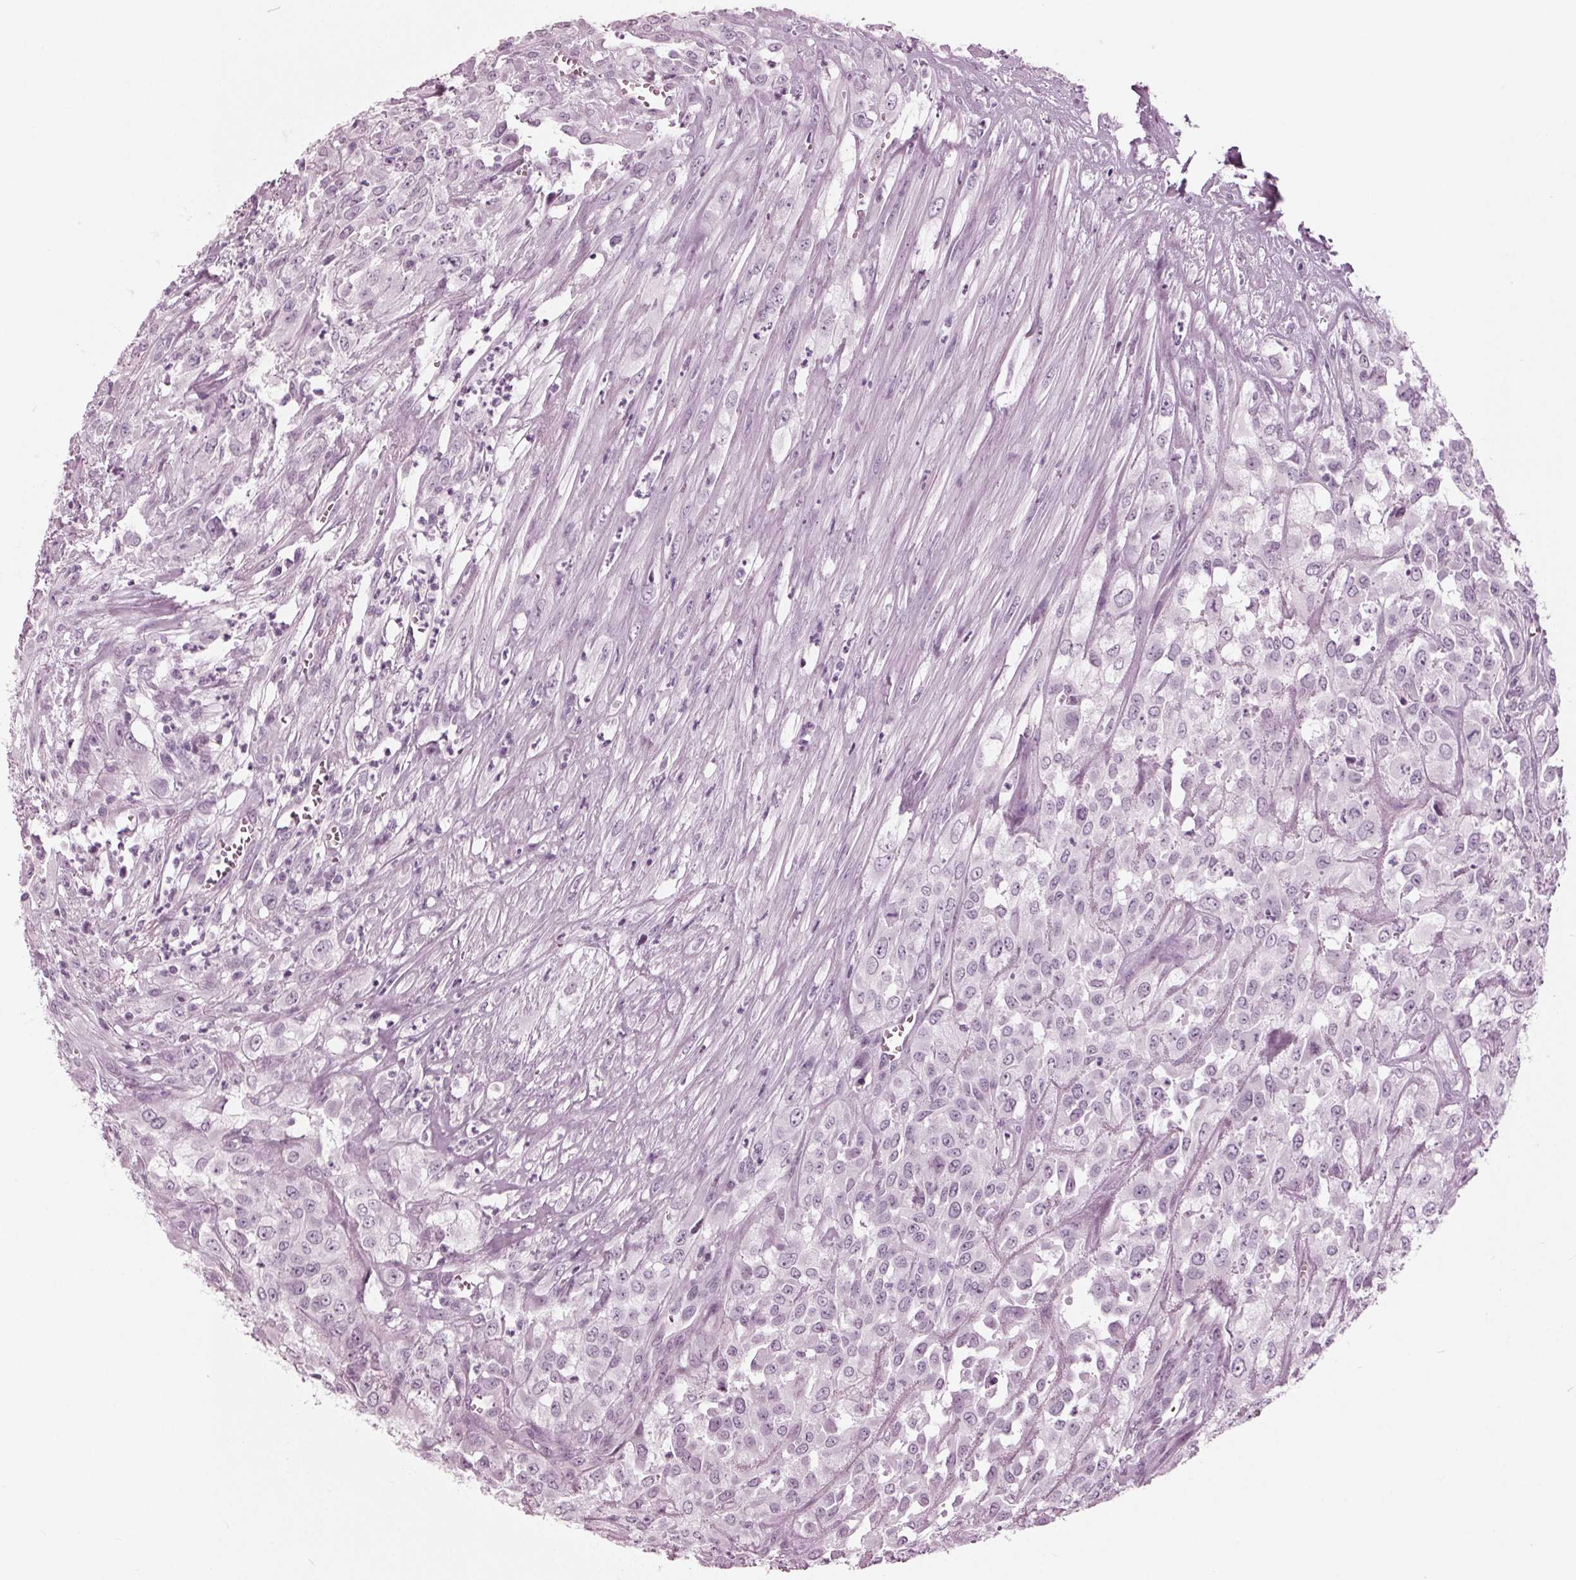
{"staining": {"intensity": "negative", "quantity": "none", "location": "none"}, "tissue": "urothelial cancer", "cell_type": "Tumor cells", "image_type": "cancer", "snomed": [{"axis": "morphology", "description": "Urothelial carcinoma, High grade"}, {"axis": "topography", "description": "Urinary bladder"}], "caption": "DAB immunohistochemical staining of human urothelial carcinoma (high-grade) shows no significant expression in tumor cells.", "gene": "KRT28", "patient": {"sex": "male", "age": 67}}